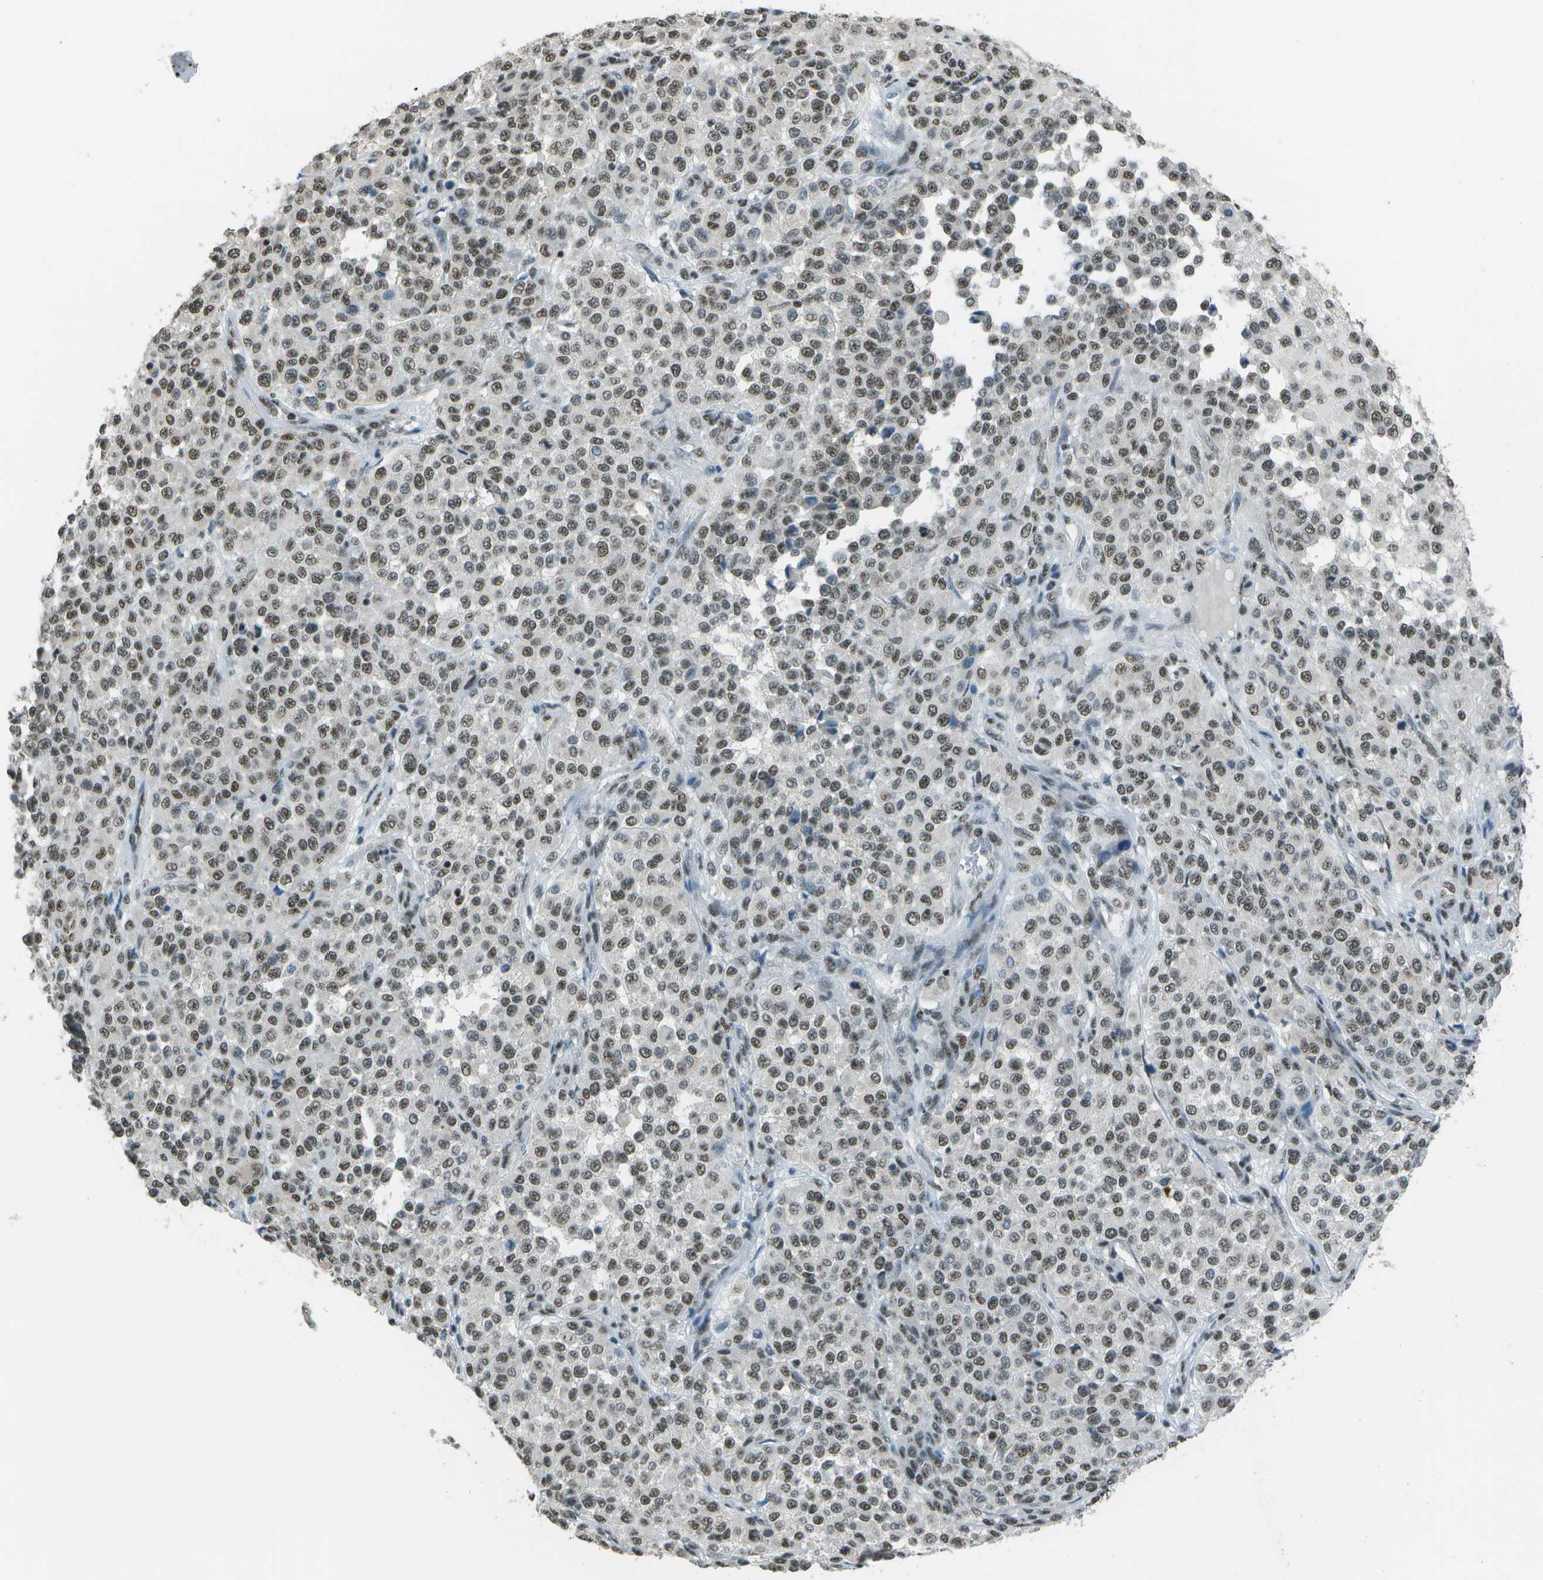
{"staining": {"intensity": "moderate", "quantity": ">75%", "location": "nuclear"}, "tissue": "melanoma", "cell_type": "Tumor cells", "image_type": "cancer", "snomed": [{"axis": "morphology", "description": "Malignant melanoma, Metastatic site"}, {"axis": "topography", "description": "Pancreas"}], "caption": "Protein expression analysis of human melanoma reveals moderate nuclear positivity in approximately >75% of tumor cells.", "gene": "DEPDC1", "patient": {"sex": "female", "age": 30}}